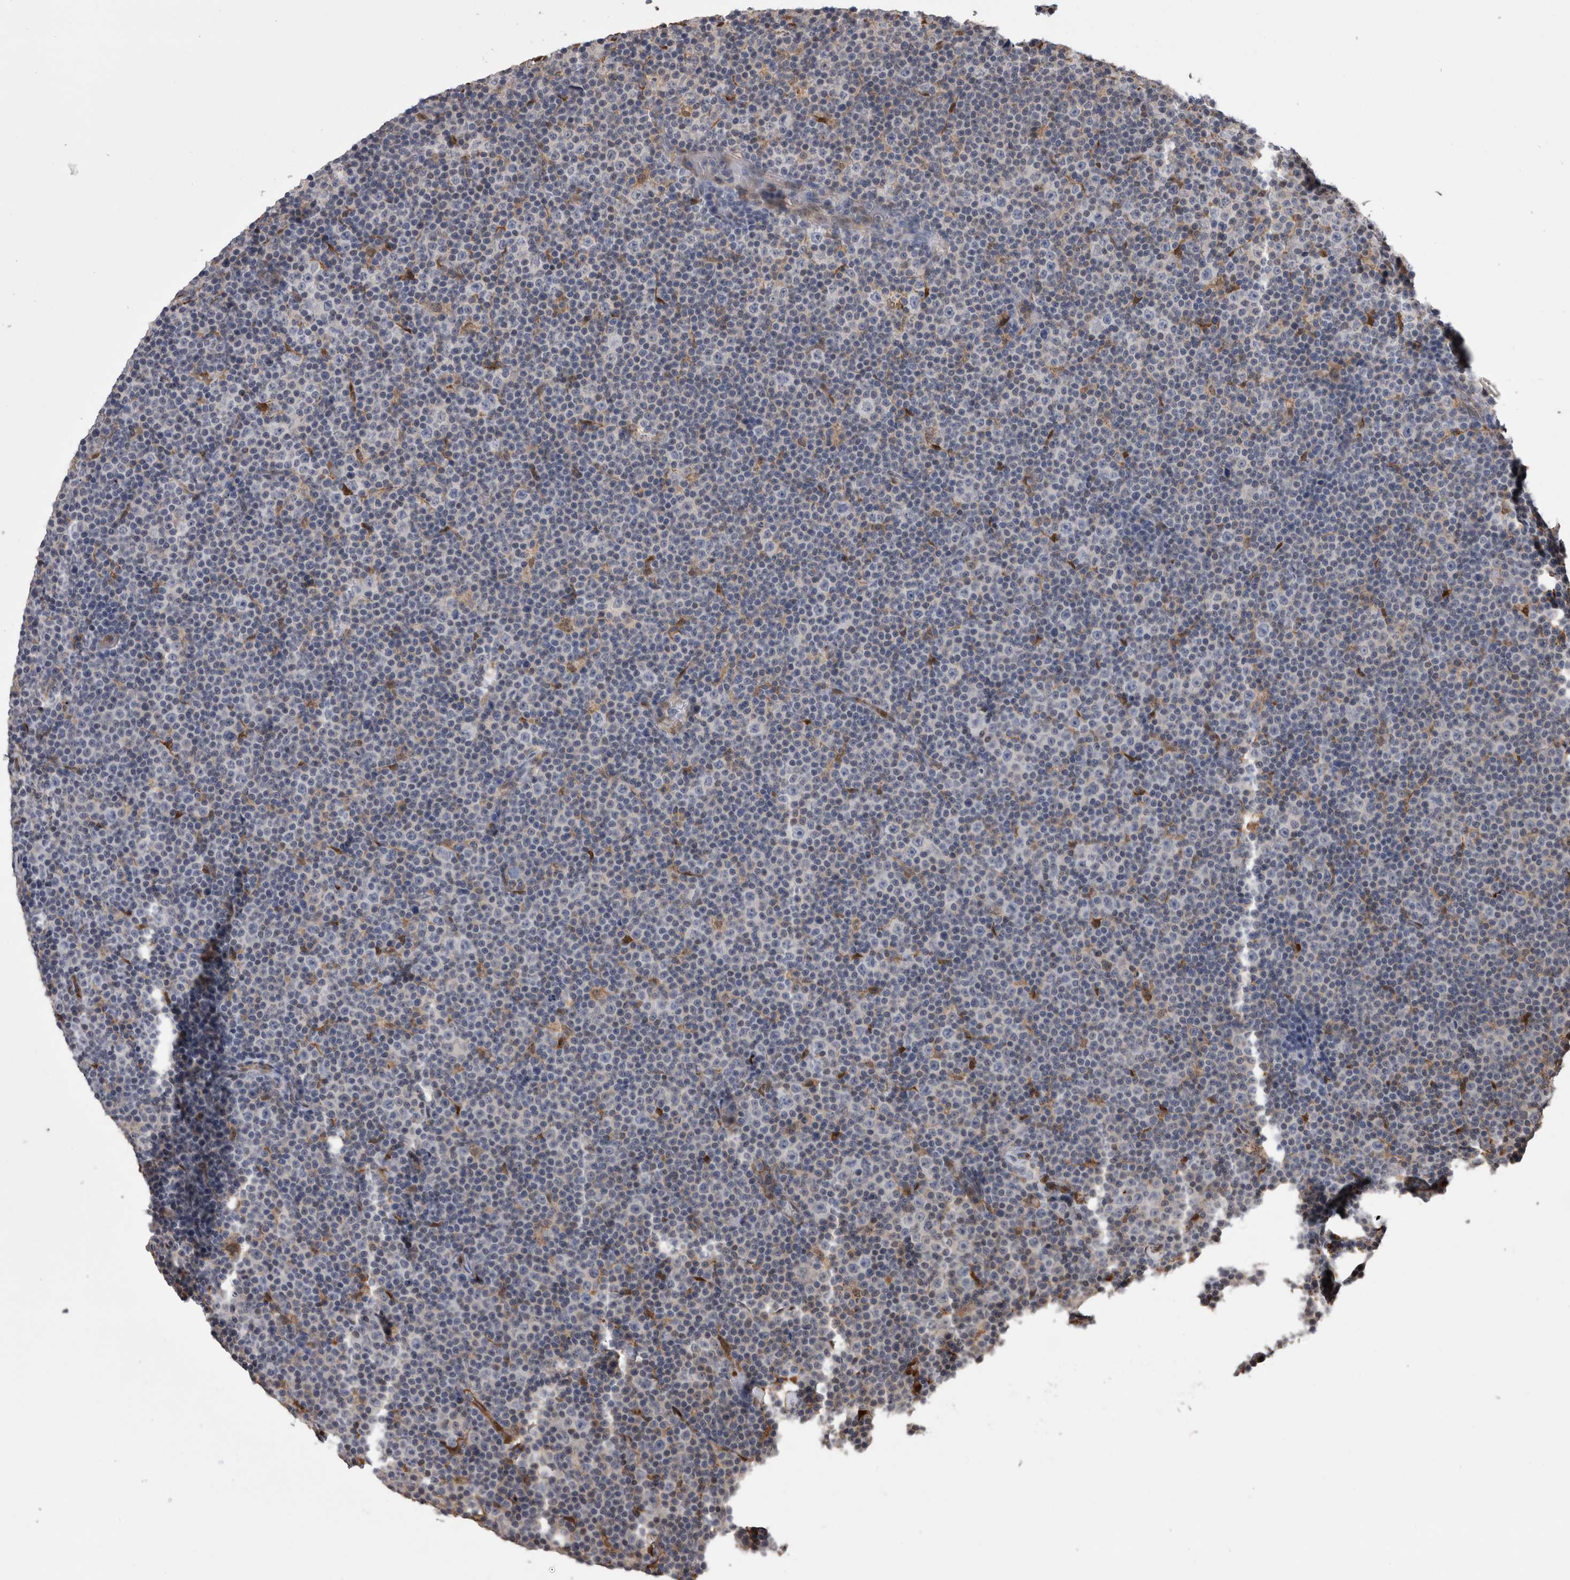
{"staining": {"intensity": "negative", "quantity": "none", "location": "none"}, "tissue": "lymphoma", "cell_type": "Tumor cells", "image_type": "cancer", "snomed": [{"axis": "morphology", "description": "Malignant lymphoma, non-Hodgkin's type, Low grade"}, {"axis": "topography", "description": "Lymph node"}], "caption": "Immunohistochemistry micrograph of human malignant lymphoma, non-Hodgkin's type (low-grade) stained for a protein (brown), which demonstrates no positivity in tumor cells.", "gene": "LXN", "patient": {"sex": "female", "age": 67}}